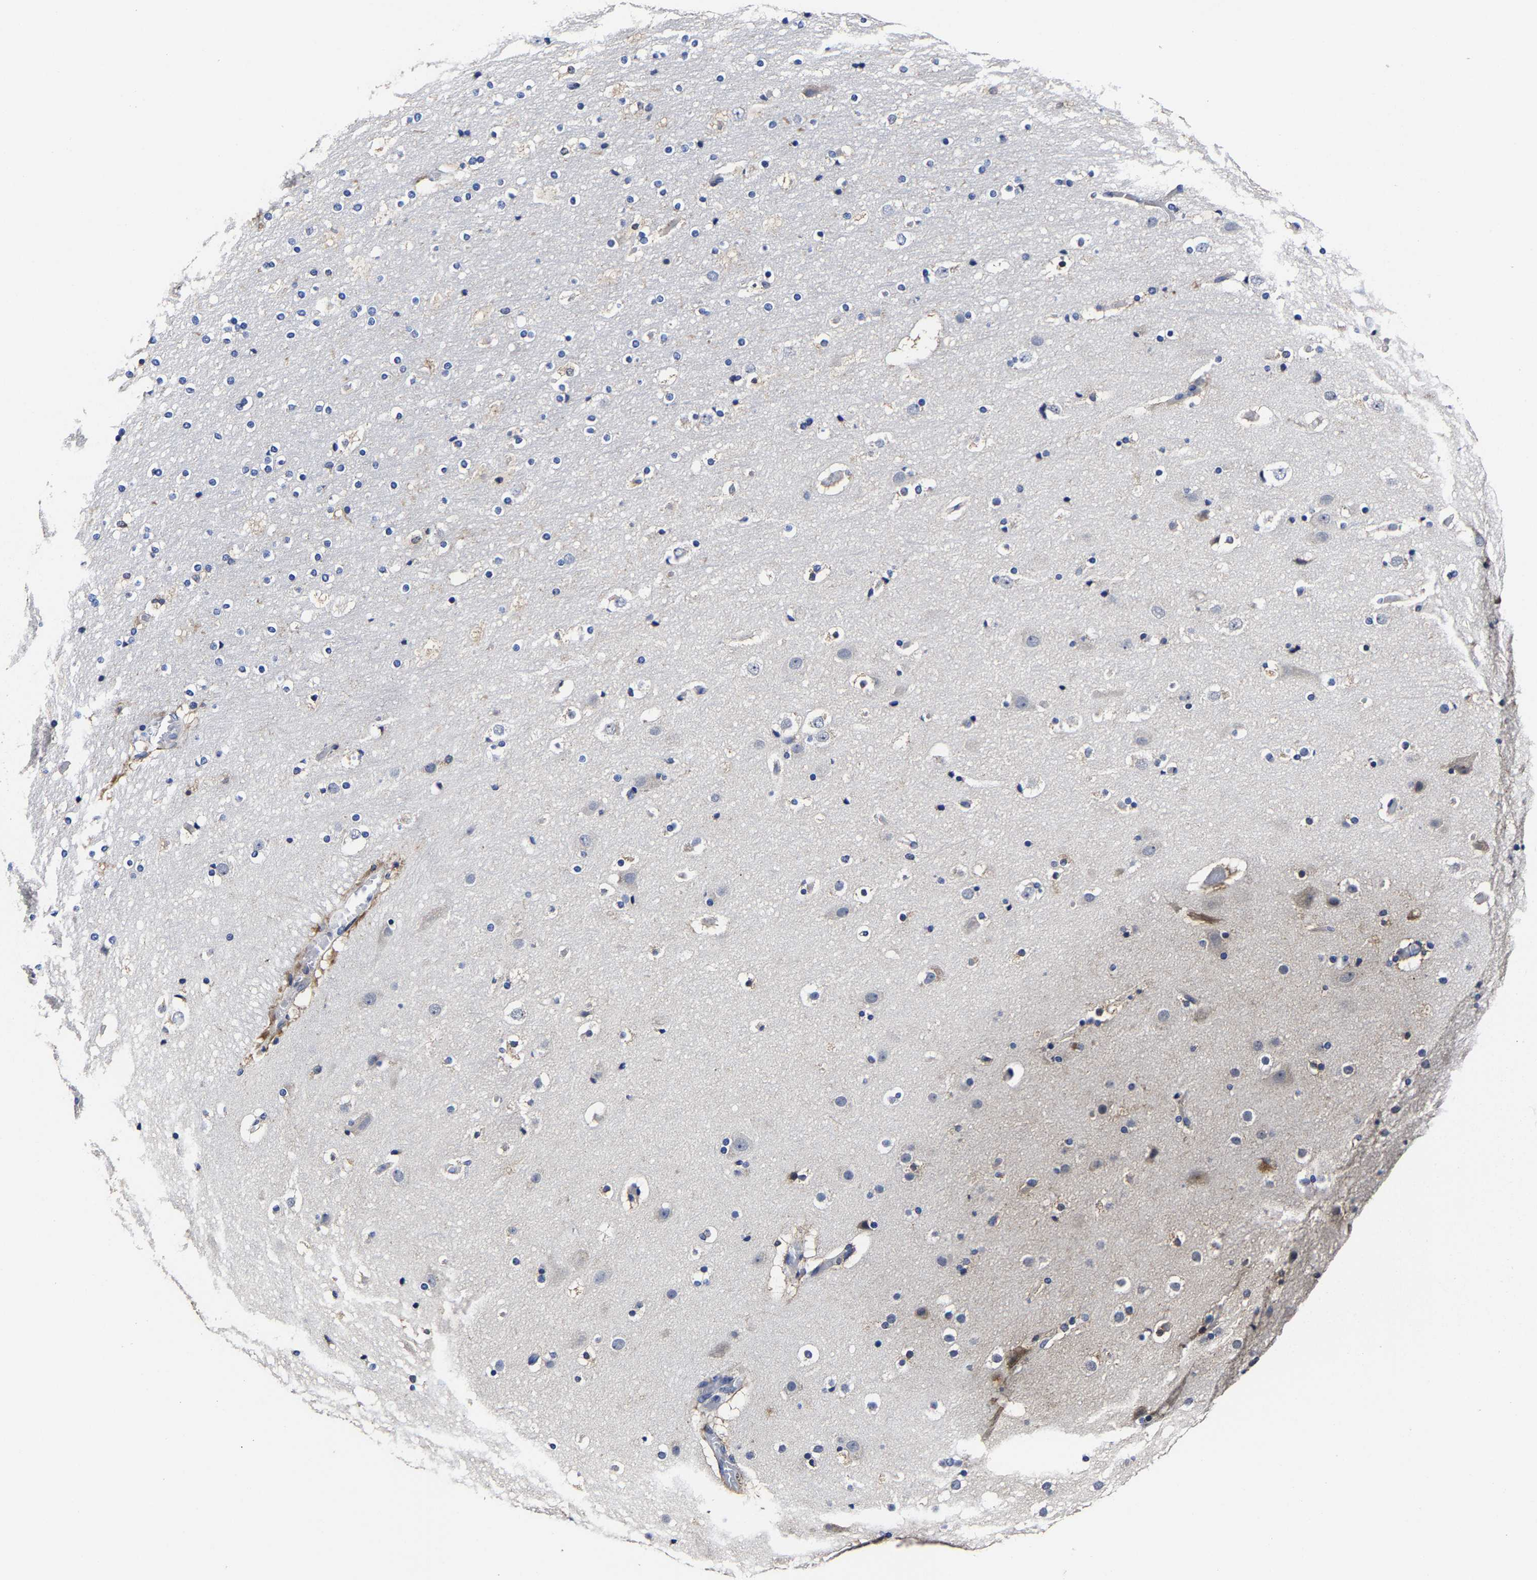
{"staining": {"intensity": "negative", "quantity": "none", "location": "none"}, "tissue": "cerebral cortex", "cell_type": "Endothelial cells", "image_type": "normal", "snomed": [{"axis": "morphology", "description": "Normal tissue, NOS"}, {"axis": "topography", "description": "Cerebral cortex"}], "caption": "IHC photomicrograph of normal cerebral cortex stained for a protein (brown), which exhibits no staining in endothelial cells. (Stains: DAB immunohistochemistry (IHC) with hematoxylin counter stain, Microscopy: brightfield microscopy at high magnification).", "gene": "AASS", "patient": {"sex": "male", "age": 57}}